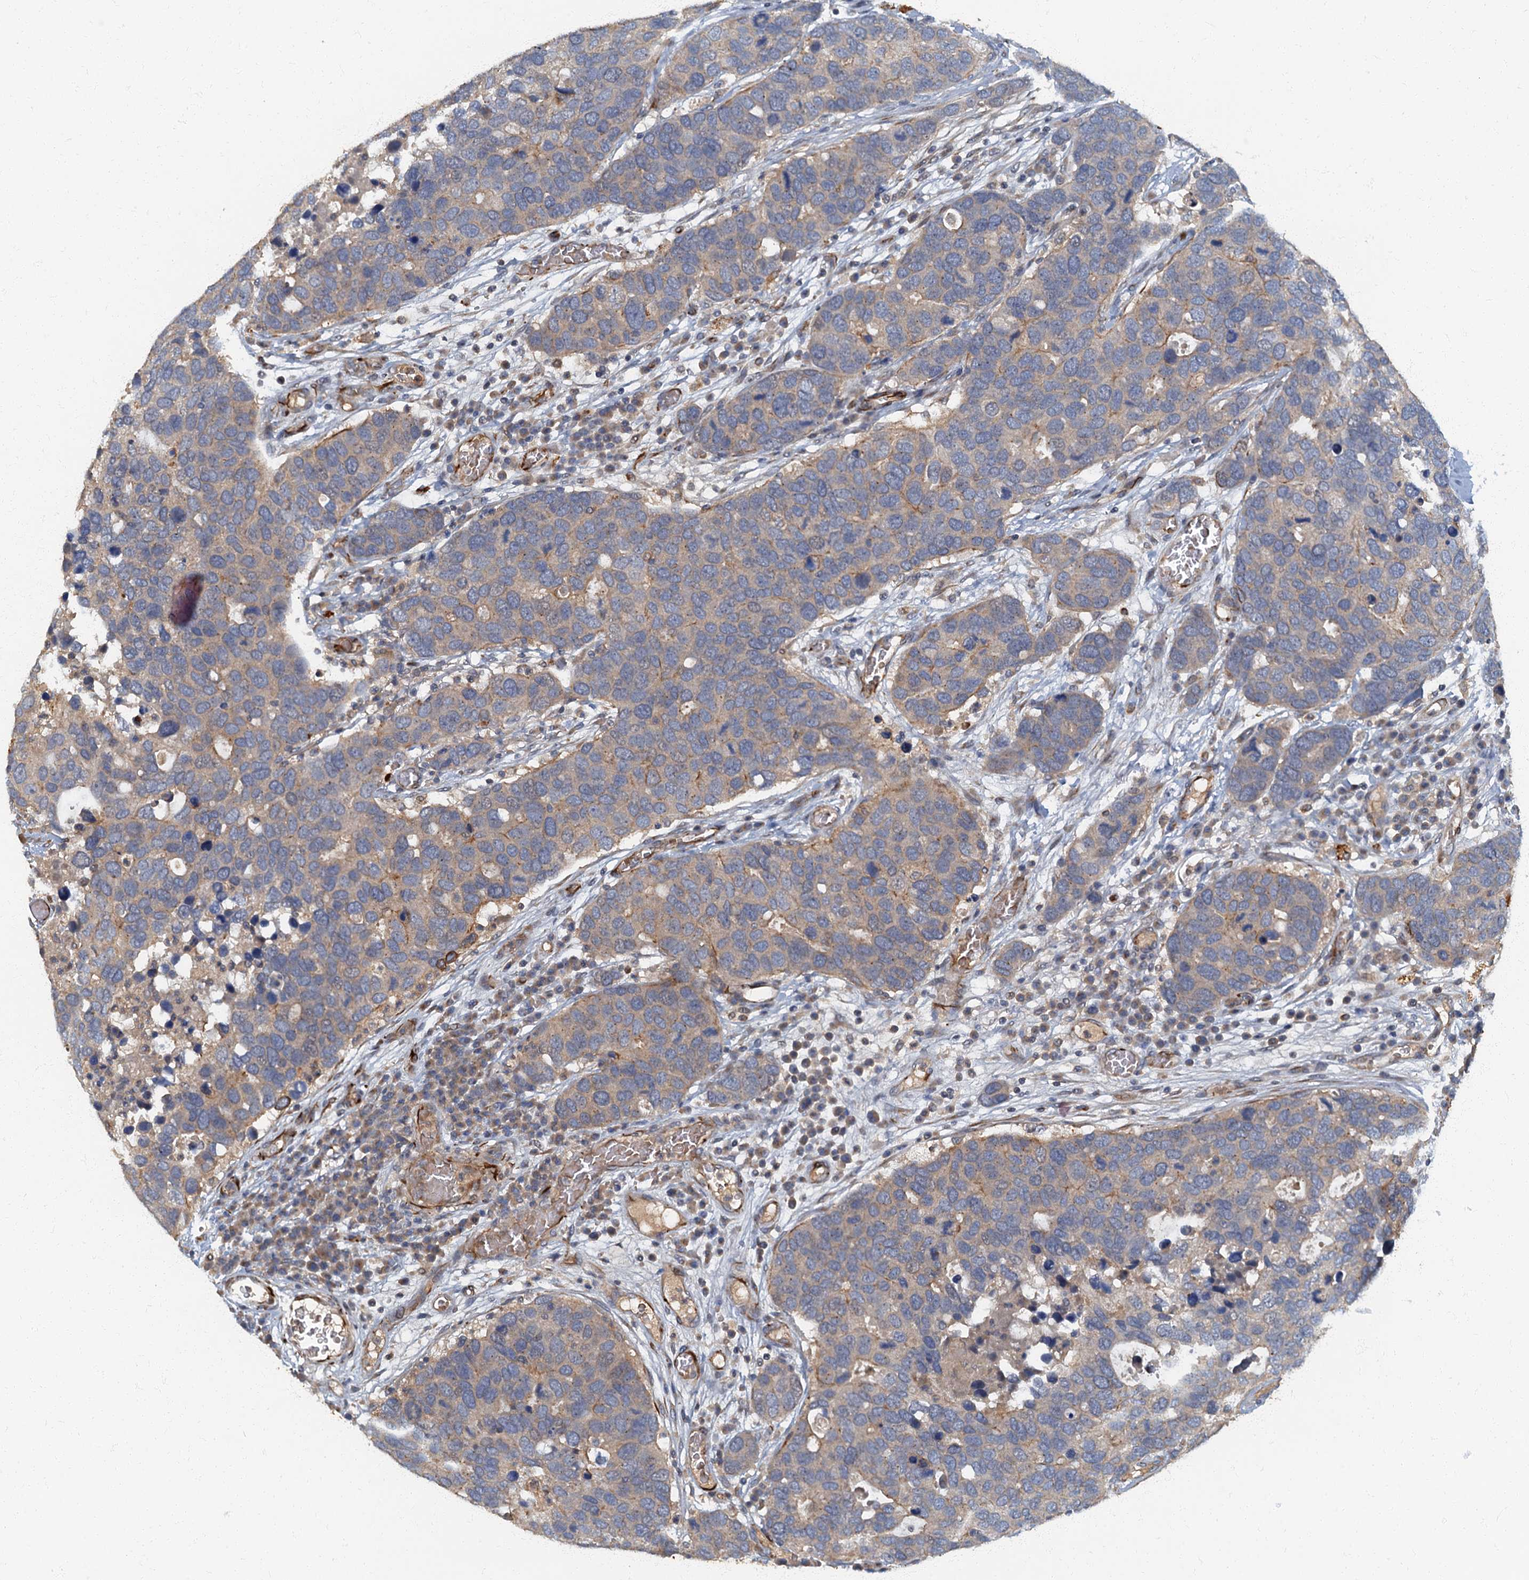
{"staining": {"intensity": "weak", "quantity": "<25%", "location": "cytoplasmic/membranous"}, "tissue": "breast cancer", "cell_type": "Tumor cells", "image_type": "cancer", "snomed": [{"axis": "morphology", "description": "Duct carcinoma"}, {"axis": "topography", "description": "Breast"}], "caption": "High magnification brightfield microscopy of breast infiltrating ductal carcinoma stained with DAB (brown) and counterstained with hematoxylin (blue): tumor cells show no significant positivity. The staining was performed using DAB (3,3'-diaminobenzidine) to visualize the protein expression in brown, while the nuclei were stained in blue with hematoxylin (Magnification: 20x).", "gene": "ARL11", "patient": {"sex": "female", "age": 83}}